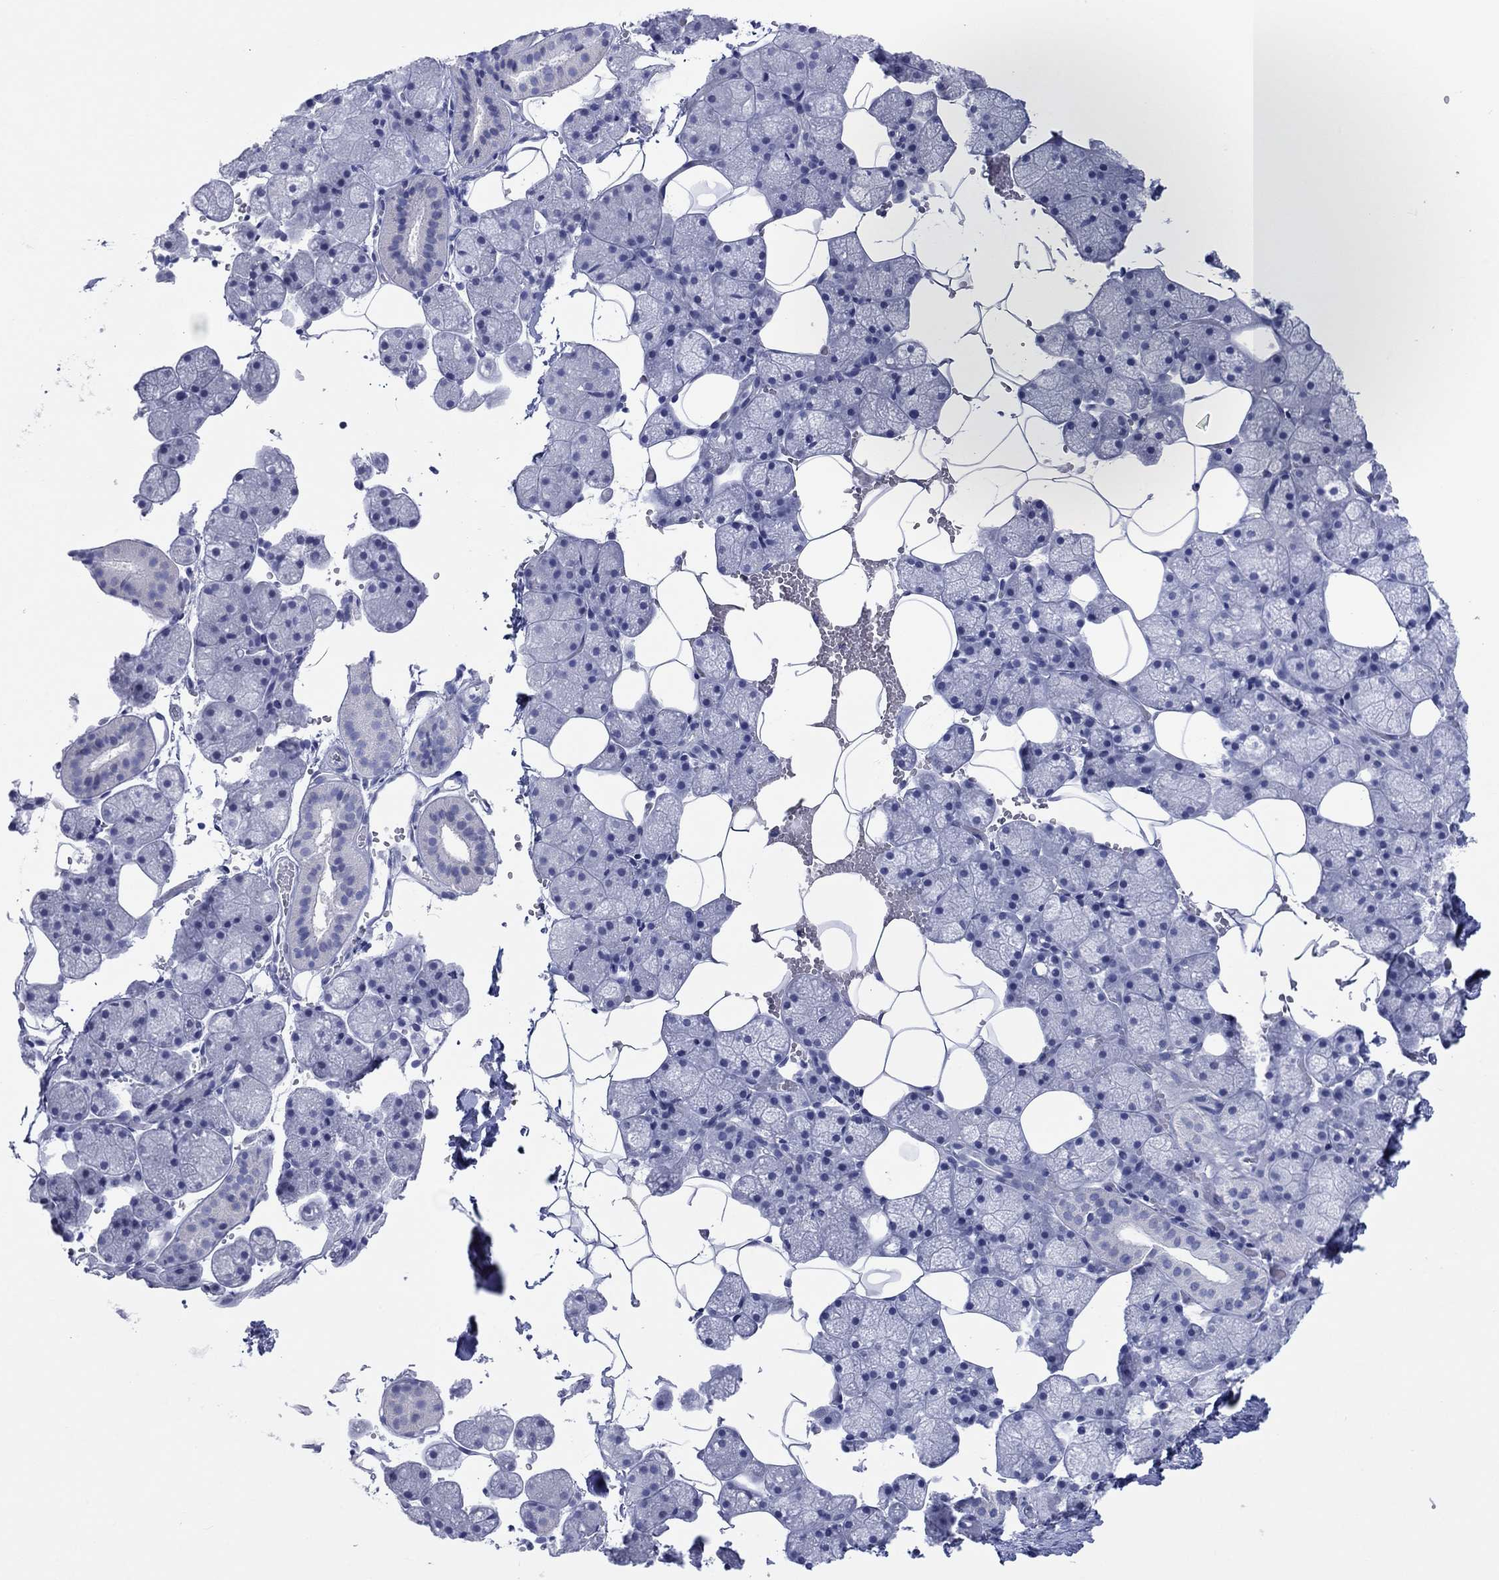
{"staining": {"intensity": "negative", "quantity": "none", "location": "none"}, "tissue": "salivary gland", "cell_type": "Glandular cells", "image_type": "normal", "snomed": [{"axis": "morphology", "description": "Normal tissue, NOS"}, {"axis": "topography", "description": "Salivary gland"}], "caption": "High power microscopy image of an IHC photomicrograph of benign salivary gland, revealing no significant staining in glandular cells.", "gene": "MAGEB6", "patient": {"sex": "male", "age": 38}}